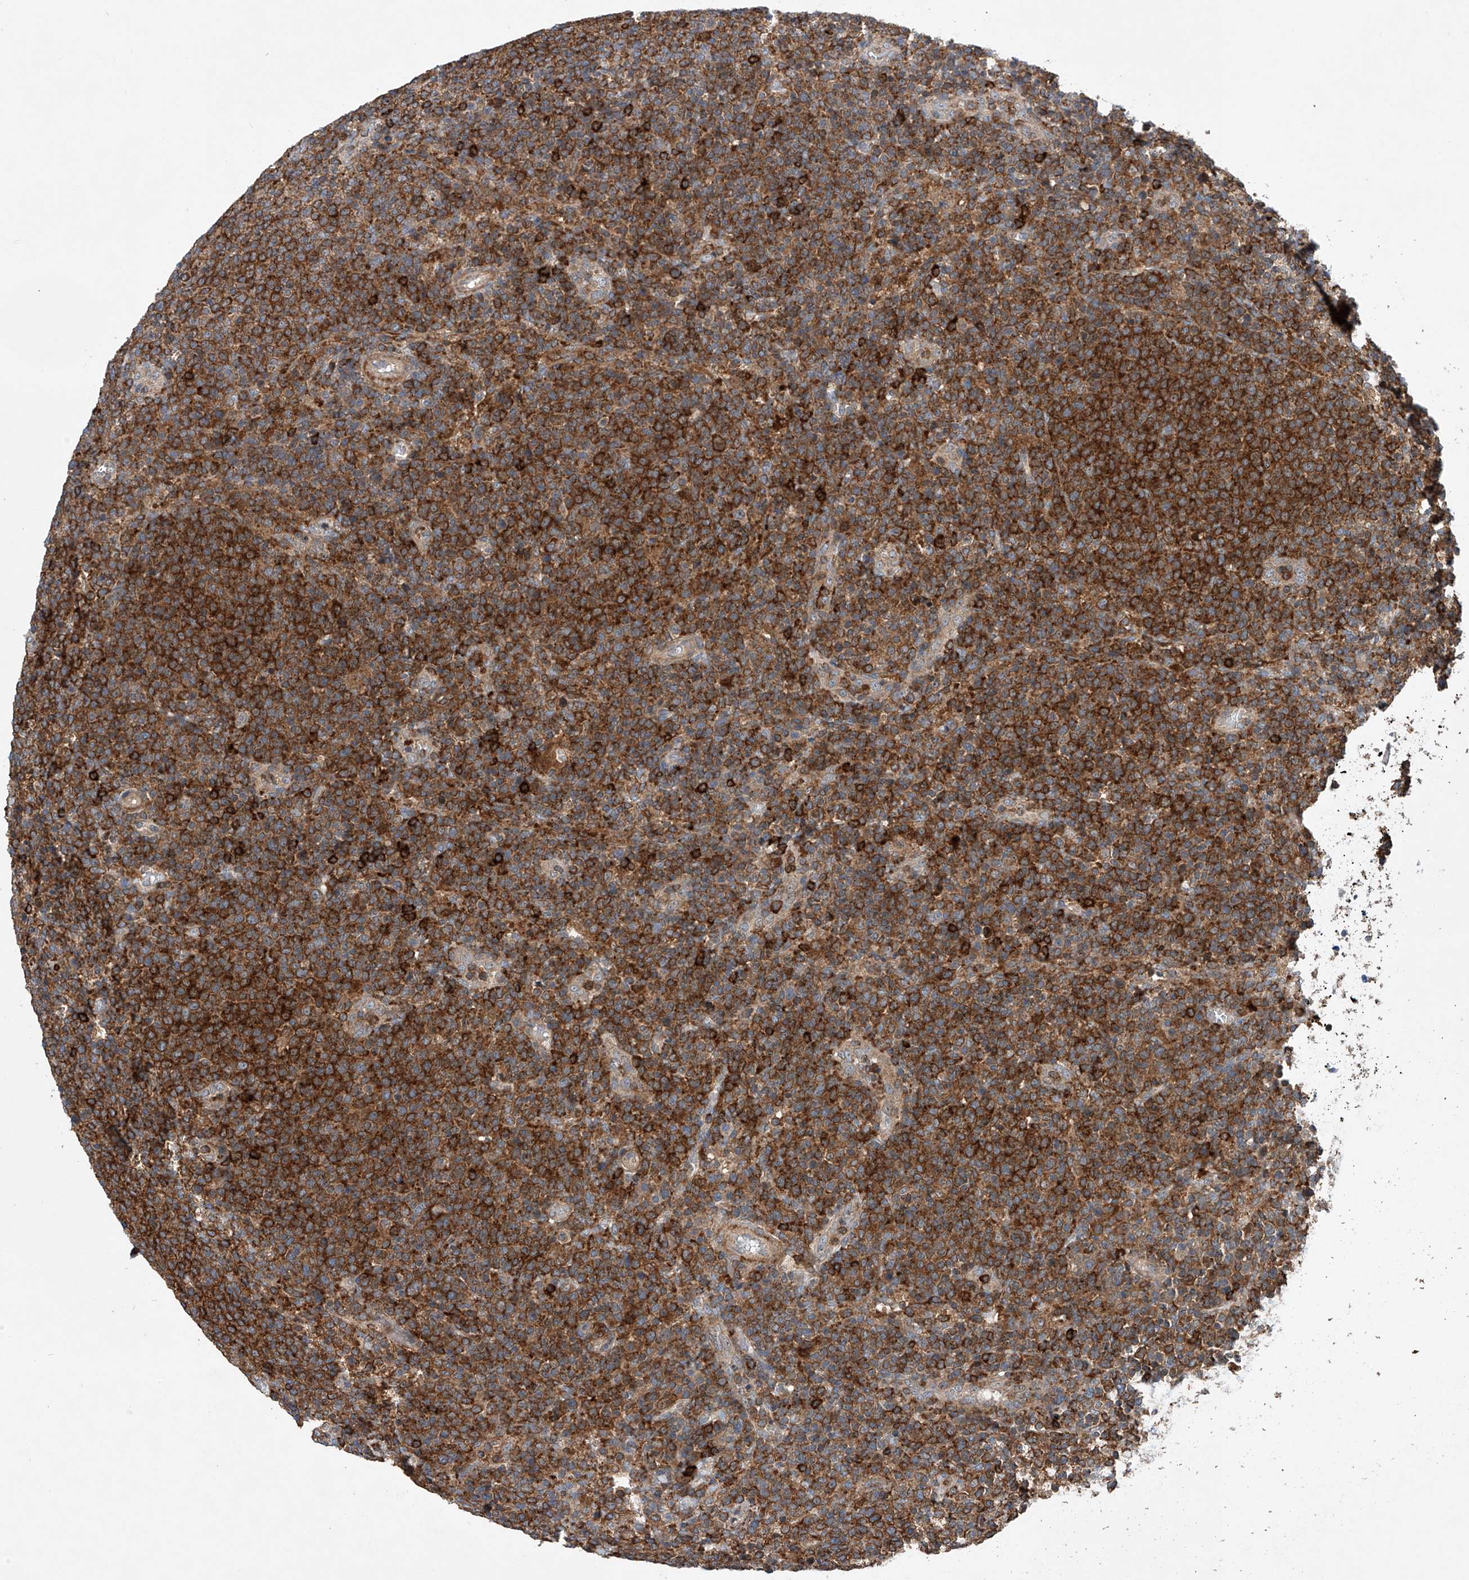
{"staining": {"intensity": "strong", "quantity": ">75%", "location": "cytoplasmic/membranous"}, "tissue": "lymphoma", "cell_type": "Tumor cells", "image_type": "cancer", "snomed": [{"axis": "morphology", "description": "Malignant lymphoma, non-Hodgkin's type, High grade"}, {"axis": "topography", "description": "Lymph node"}], "caption": "IHC of human high-grade malignant lymphoma, non-Hodgkin's type reveals high levels of strong cytoplasmic/membranous staining in about >75% of tumor cells.", "gene": "CEP85L", "patient": {"sex": "male", "age": 61}}